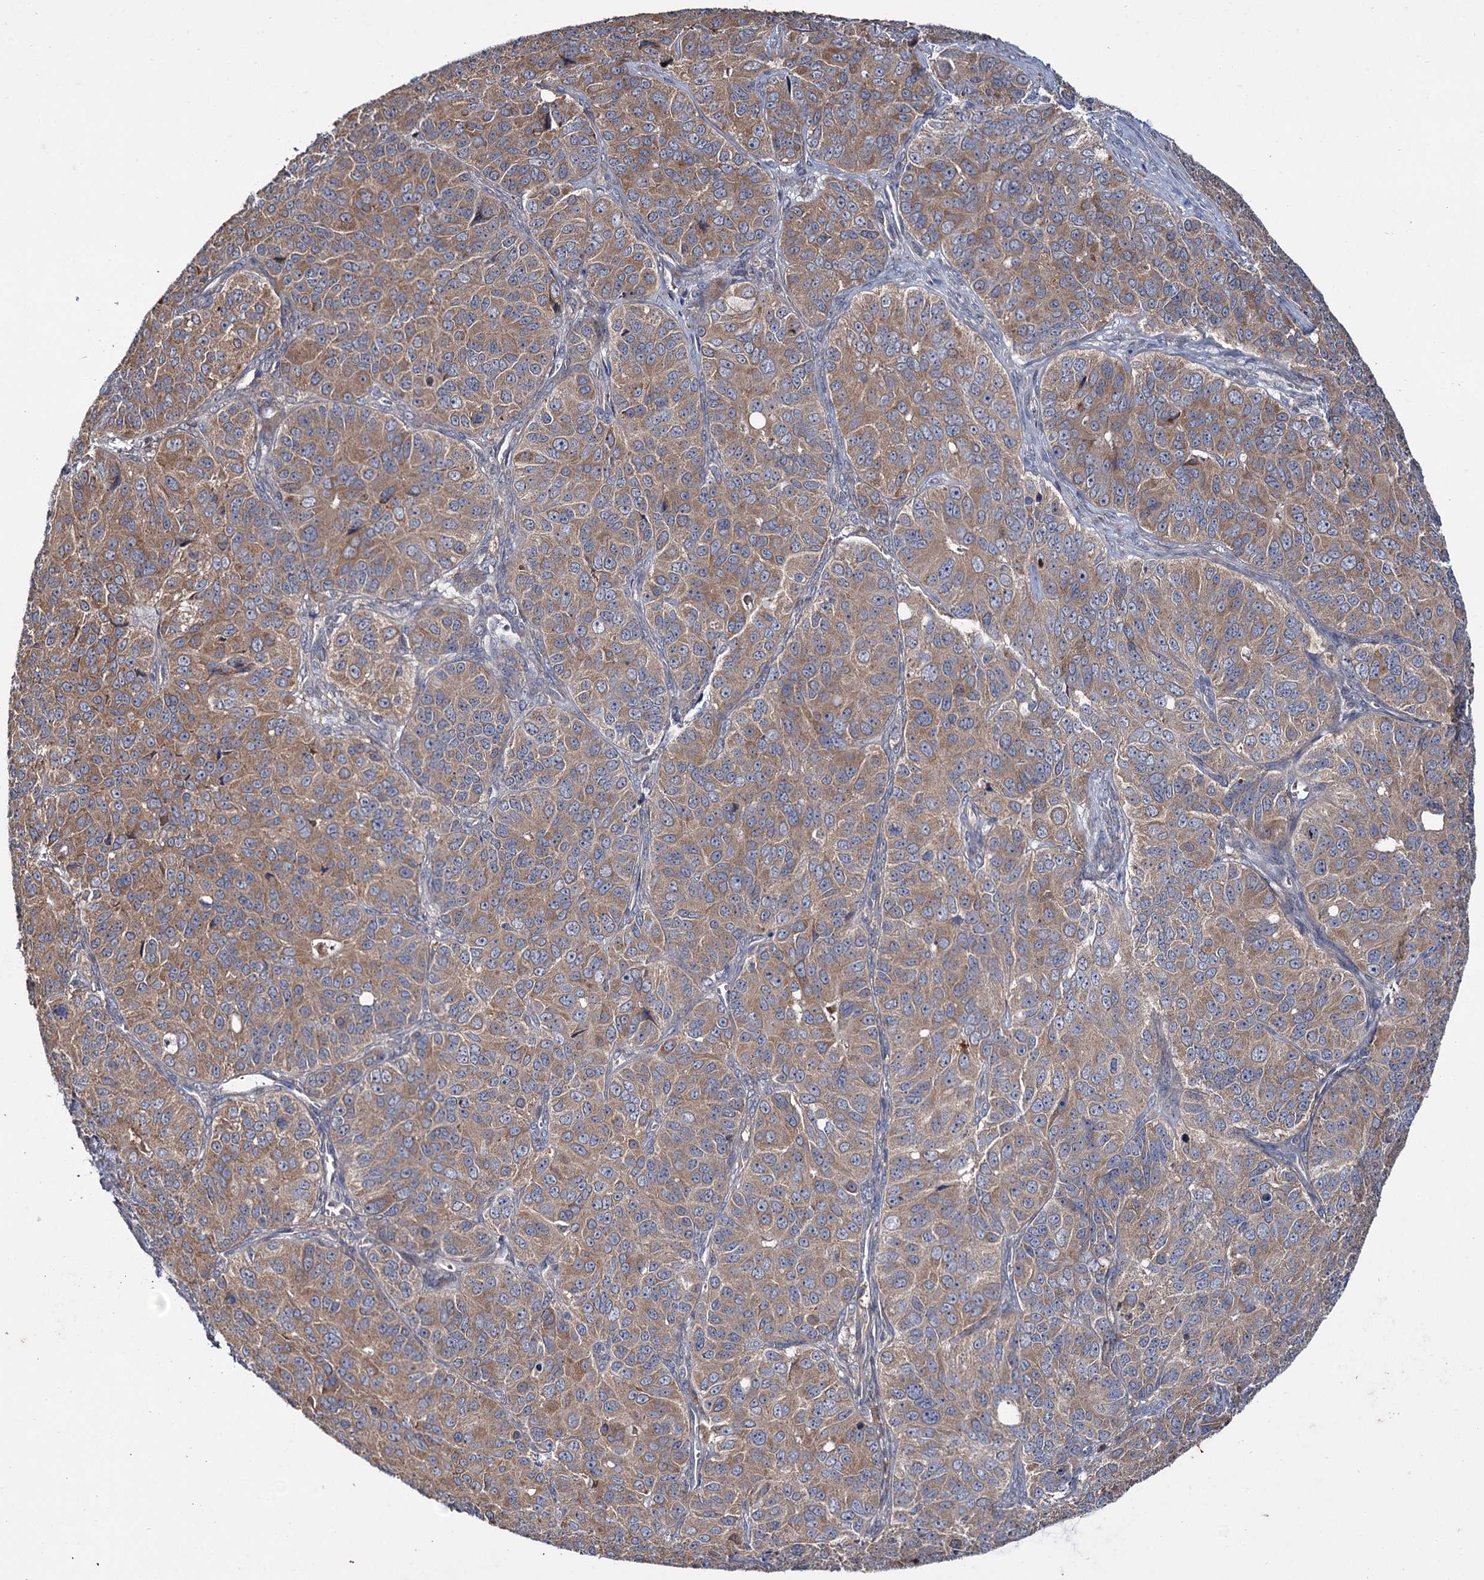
{"staining": {"intensity": "moderate", "quantity": ">75%", "location": "cytoplasmic/membranous"}, "tissue": "ovarian cancer", "cell_type": "Tumor cells", "image_type": "cancer", "snomed": [{"axis": "morphology", "description": "Carcinoma, endometroid"}, {"axis": "topography", "description": "Ovary"}], "caption": "Protein expression analysis of human endometroid carcinoma (ovarian) reveals moderate cytoplasmic/membranous staining in approximately >75% of tumor cells.", "gene": "PTPN3", "patient": {"sex": "female", "age": 51}}